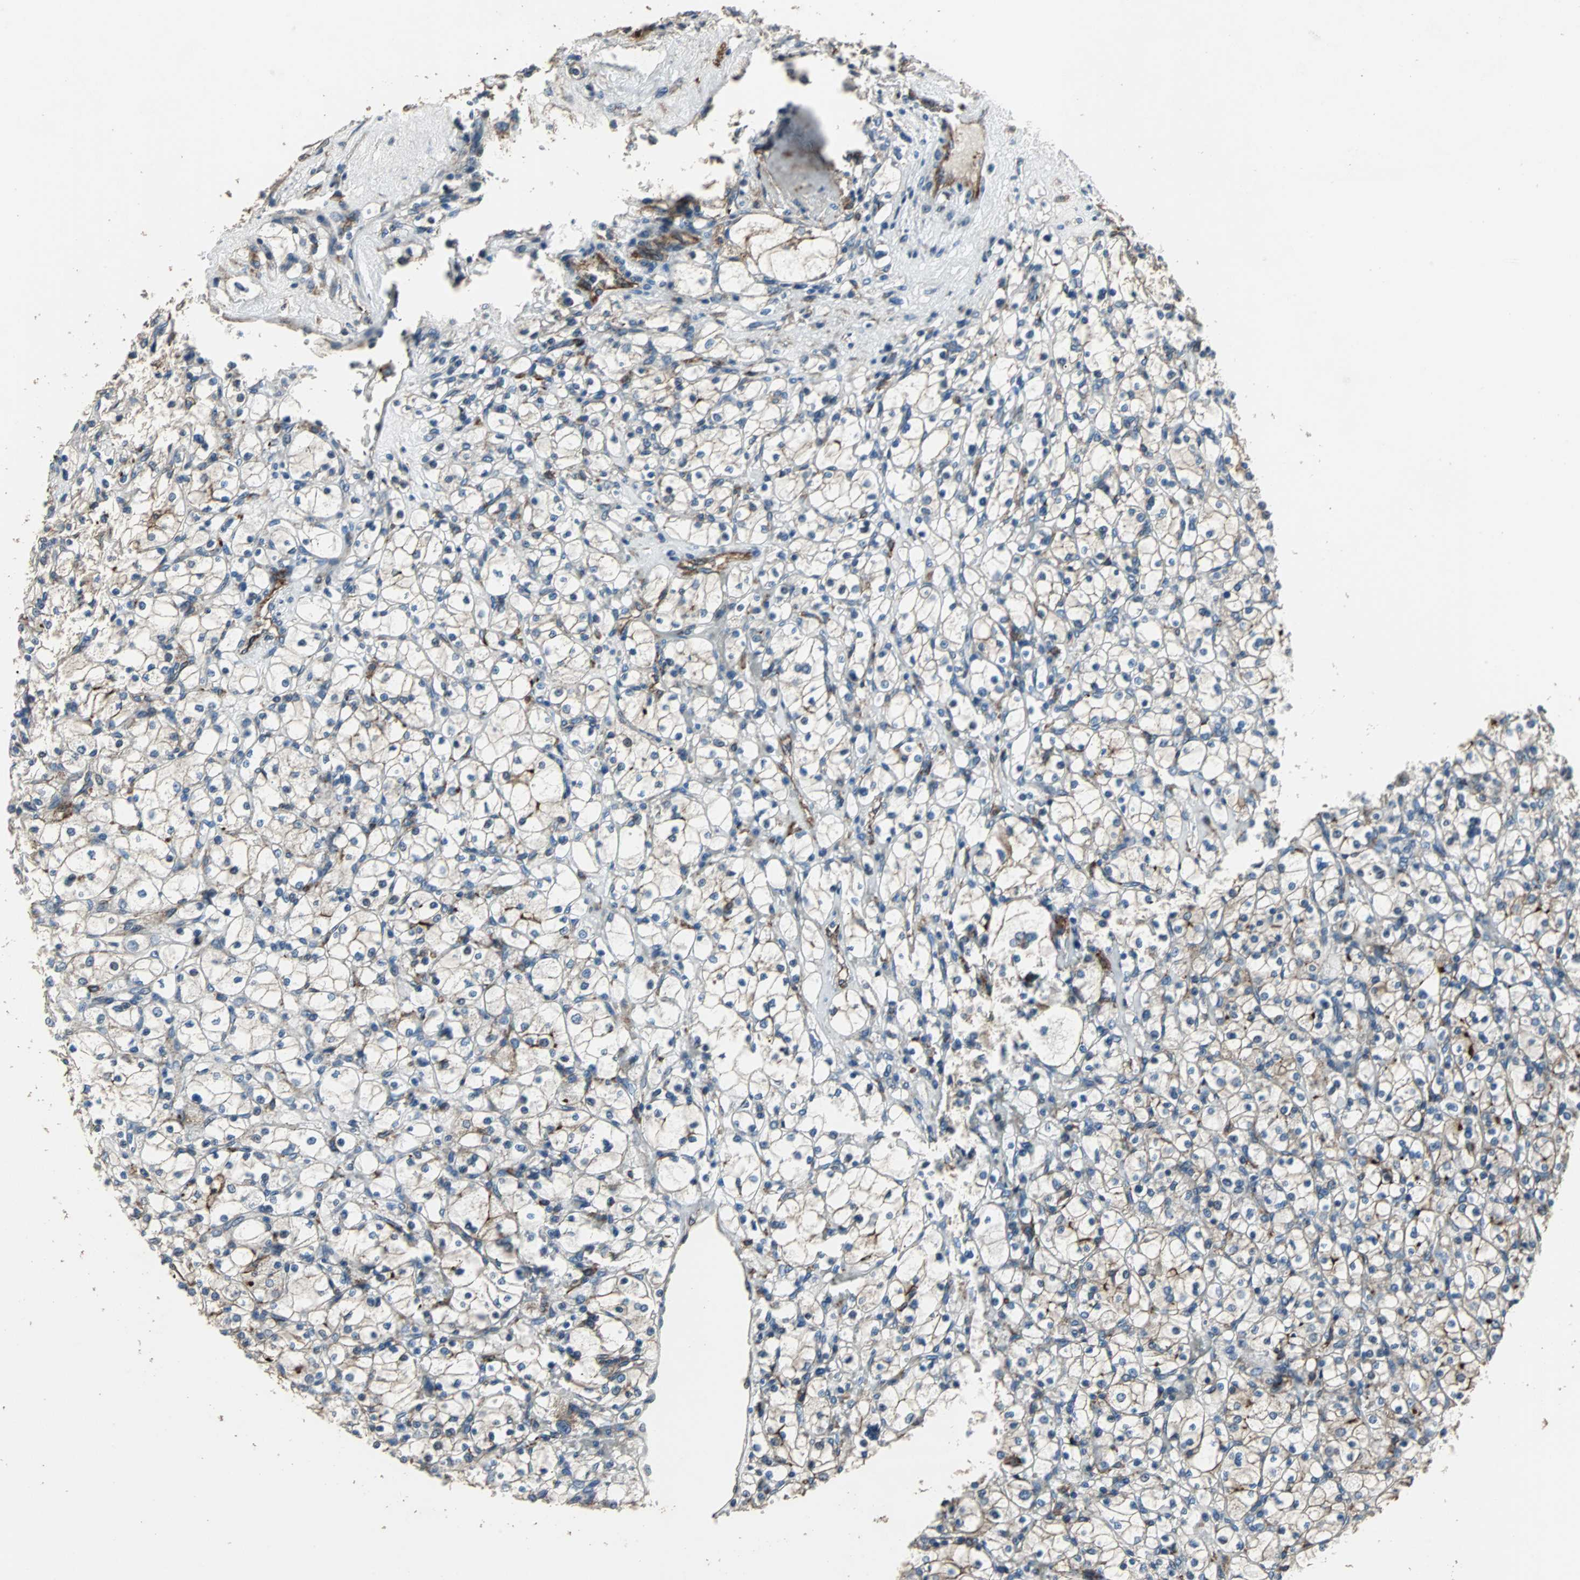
{"staining": {"intensity": "weak", "quantity": ">75%", "location": "cytoplasmic/membranous"}, "tissue": "renal cancer", "cell_type": "Tumor cells", "image_type": "cancer", "snomed": [{"axis": "morphology", "description": "Adenocarcinoma, NOS"}, {"axis": "topography", "description": "Kidney"}], "caption": "Brown immunohistochemical staining in human renal cancer (adenocarcinoma) exhibits weak cytoplasmic/membranous positivity in about >75% of tumor cells.", "gene": "F11R", "patient": {"sex": "female", "age": 83}}